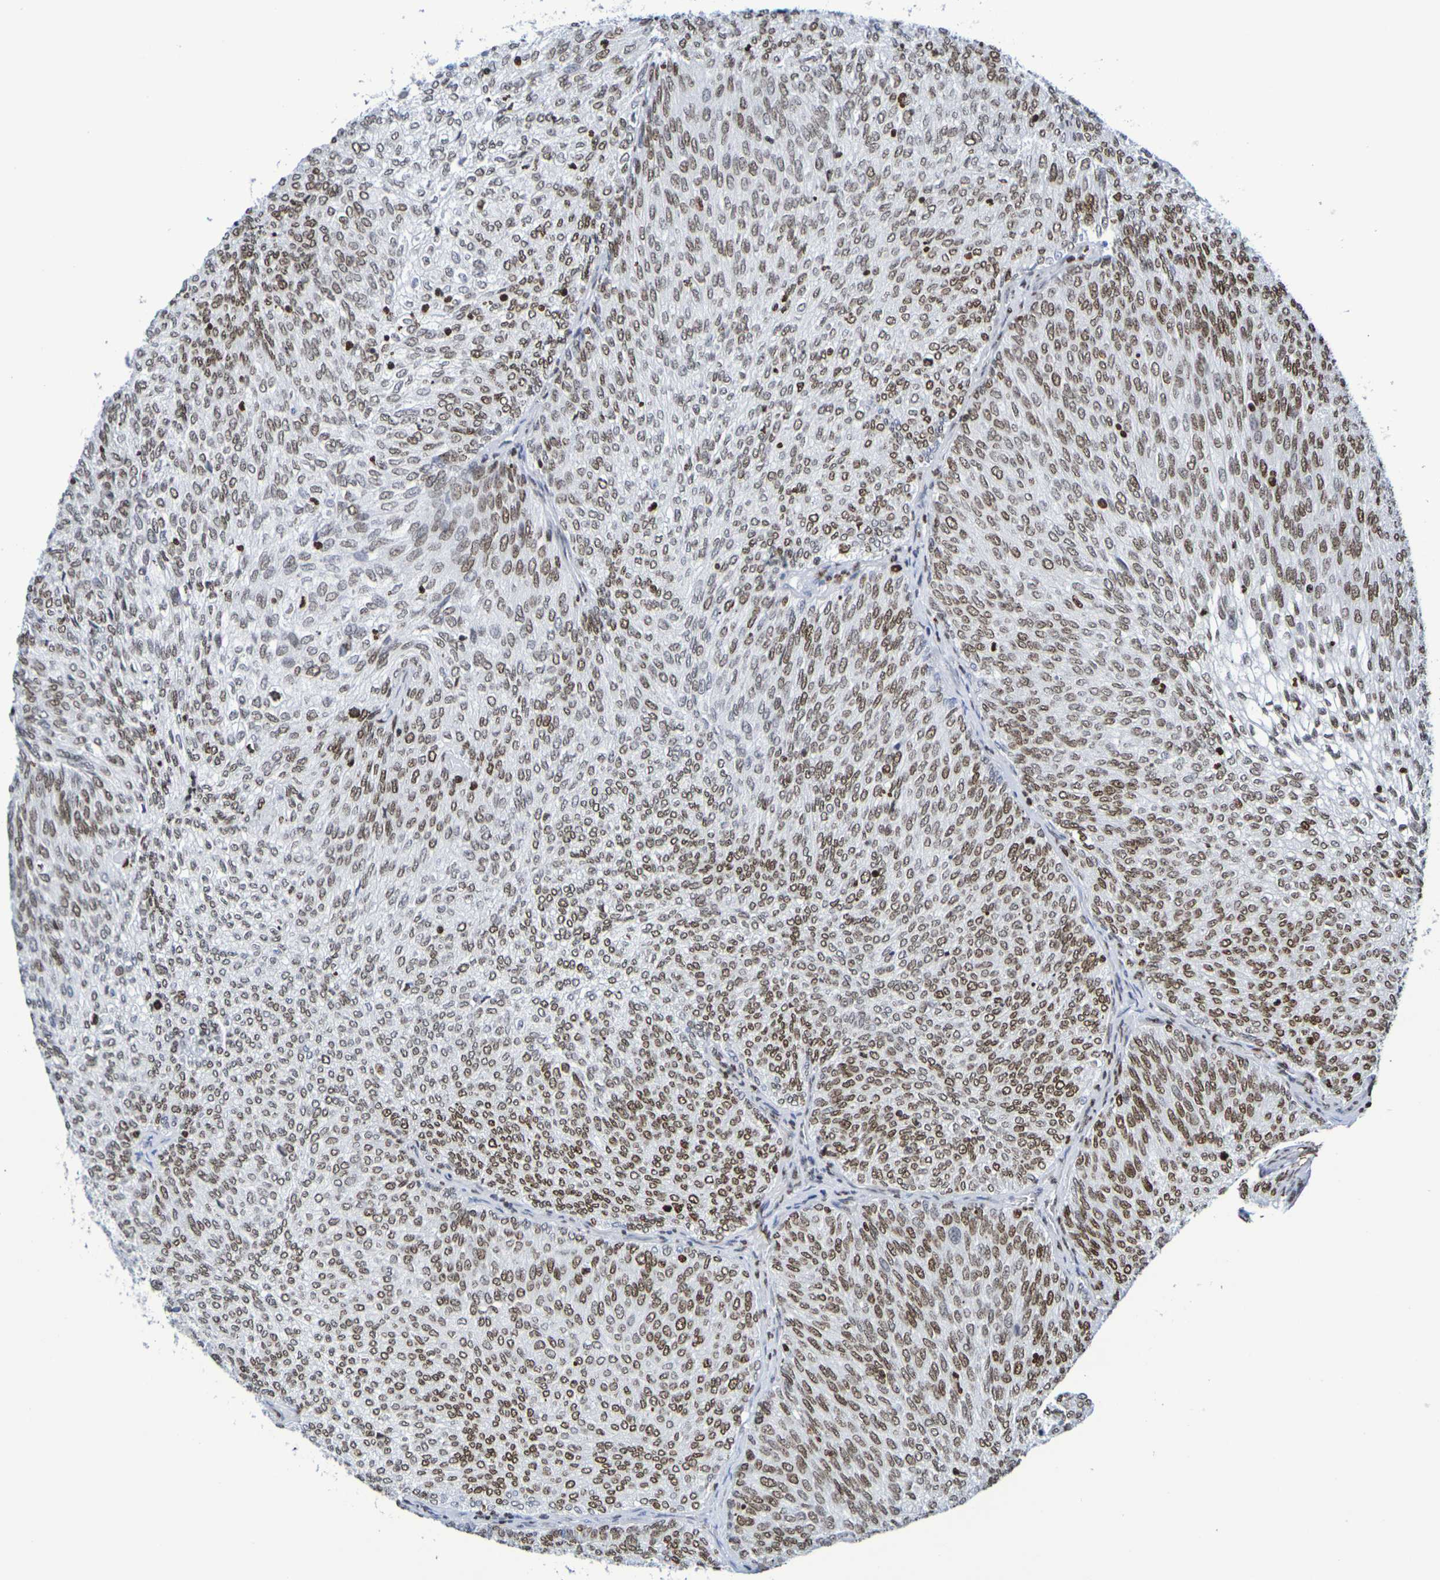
{"staining": {"intensity": "moderate", "quantity": ">75%", "location": "nuclear"}, "tissue": "urothelial cancer", "cell_type": "Tumor cells", "image_type": "cancer", "snomed": [{"axis": "morphology", "description": "Urothelial carcinoma, Low grade"}, {"axis": "topography", "description": "Urinary bladder"}], "caption": "The image shows a brown stain indicating the presence of a protein in the nuclear of tumor cells in low-grade urothelial carcinoma.", "gene": "H1-5", "patient": {"sex": "female", "age": 79}}